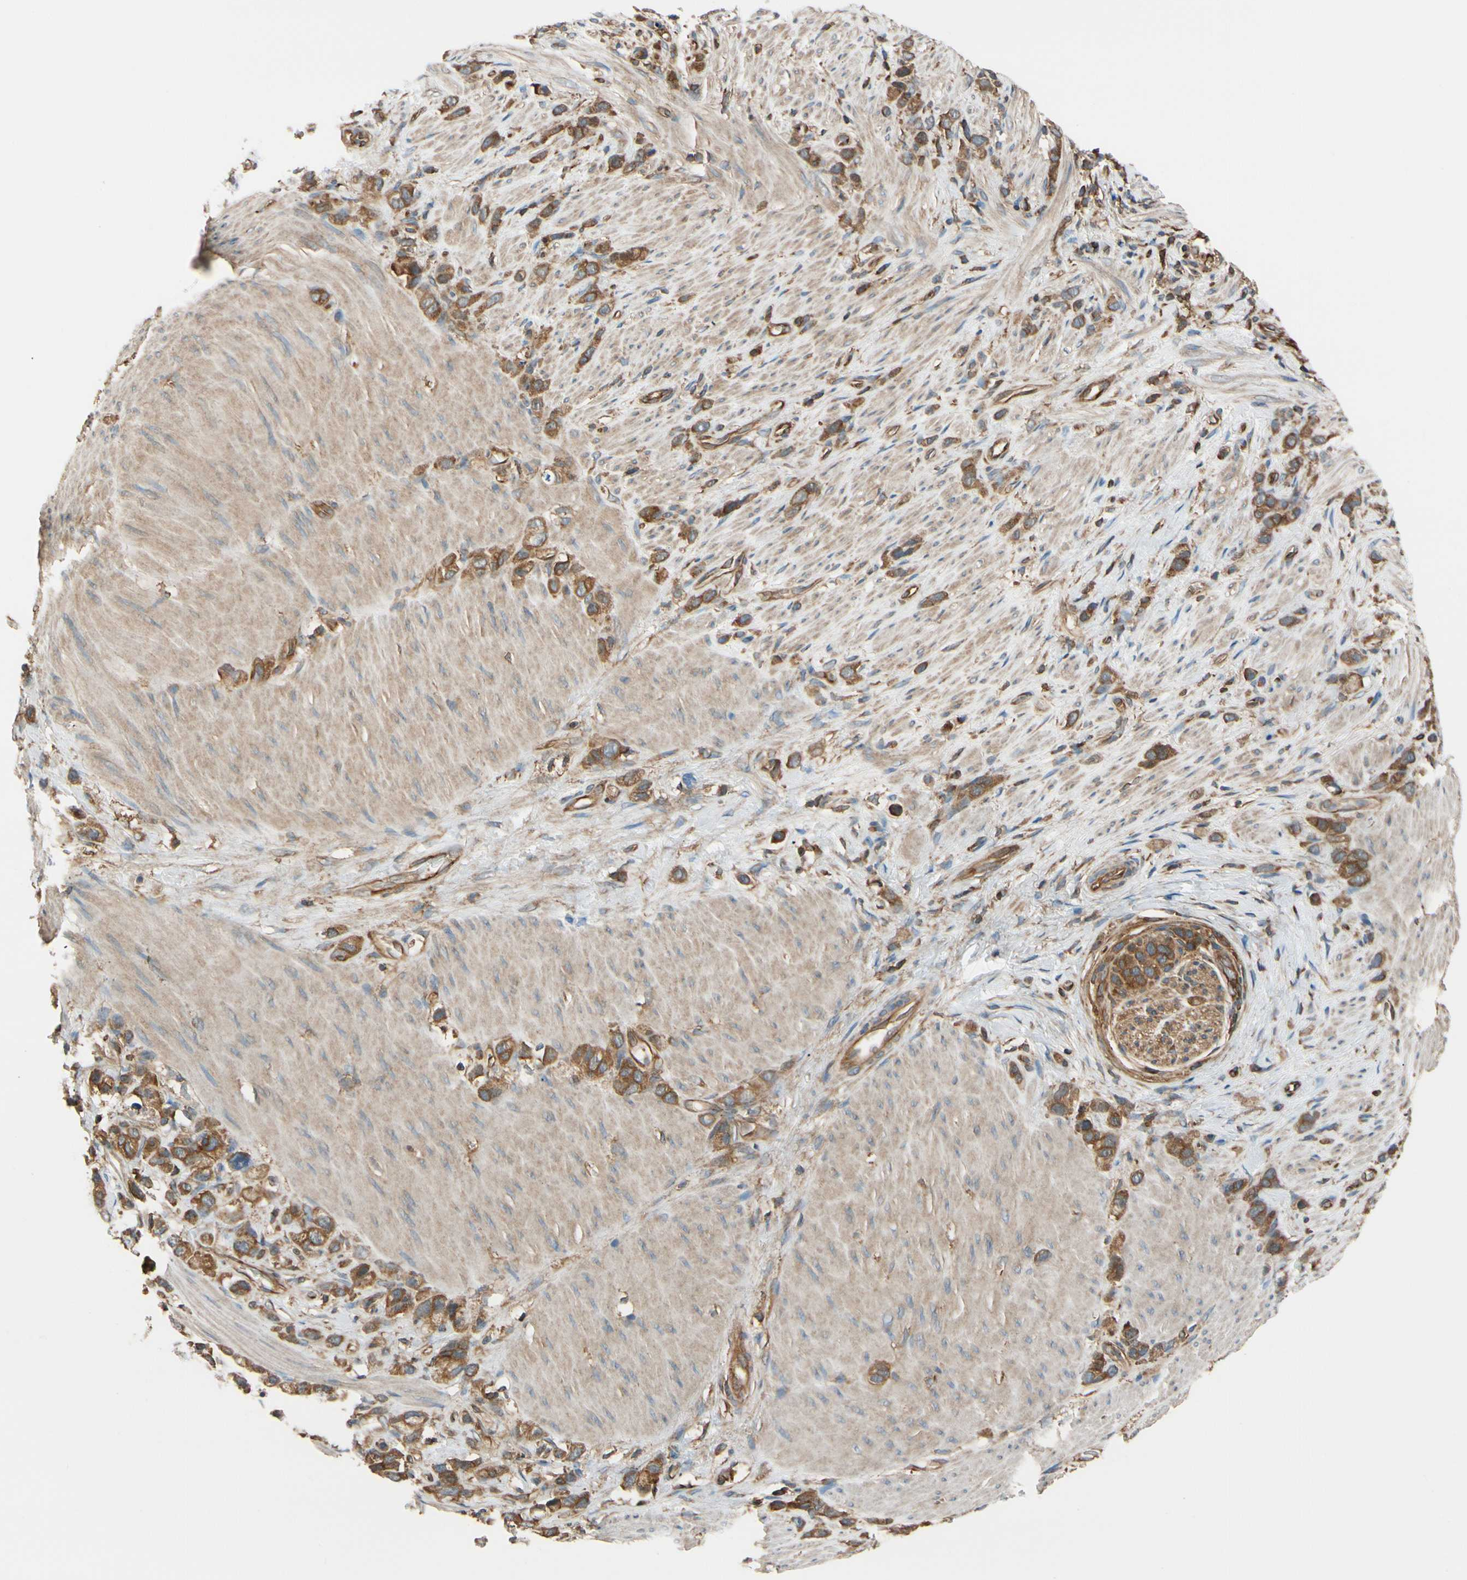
{"staining": {"intensity": "moderate", "quantity": "25%-75%", "location": "cytoplasmic/membranous"}, "tissue": "stomach cancer", "cell_type": "Tumor cells", "image_type": "cancer", "snomed": [{"axis": "morphology", "description": "Normal tissue, NOS"}, {"axis": "morphology", "description": "Adenocarcinoma, NOS"}, {"axis": "morphology", "description": "Adenocarcinoma, High grade"}, {"axis": "topography", "description": "Stomach, upper"}, {"axis": "topography", "description": "Stomach"}], "caption": "IHC histopathology image of adenocarcinoma (stomach) stained for a protein (brown), which reveals medium levels of moderate cytoplasmic/membranous expression in approximately 25%-75% of tumor cells.", "gene": "EPS15", "patient": {"sex": "female", "age": 65}}